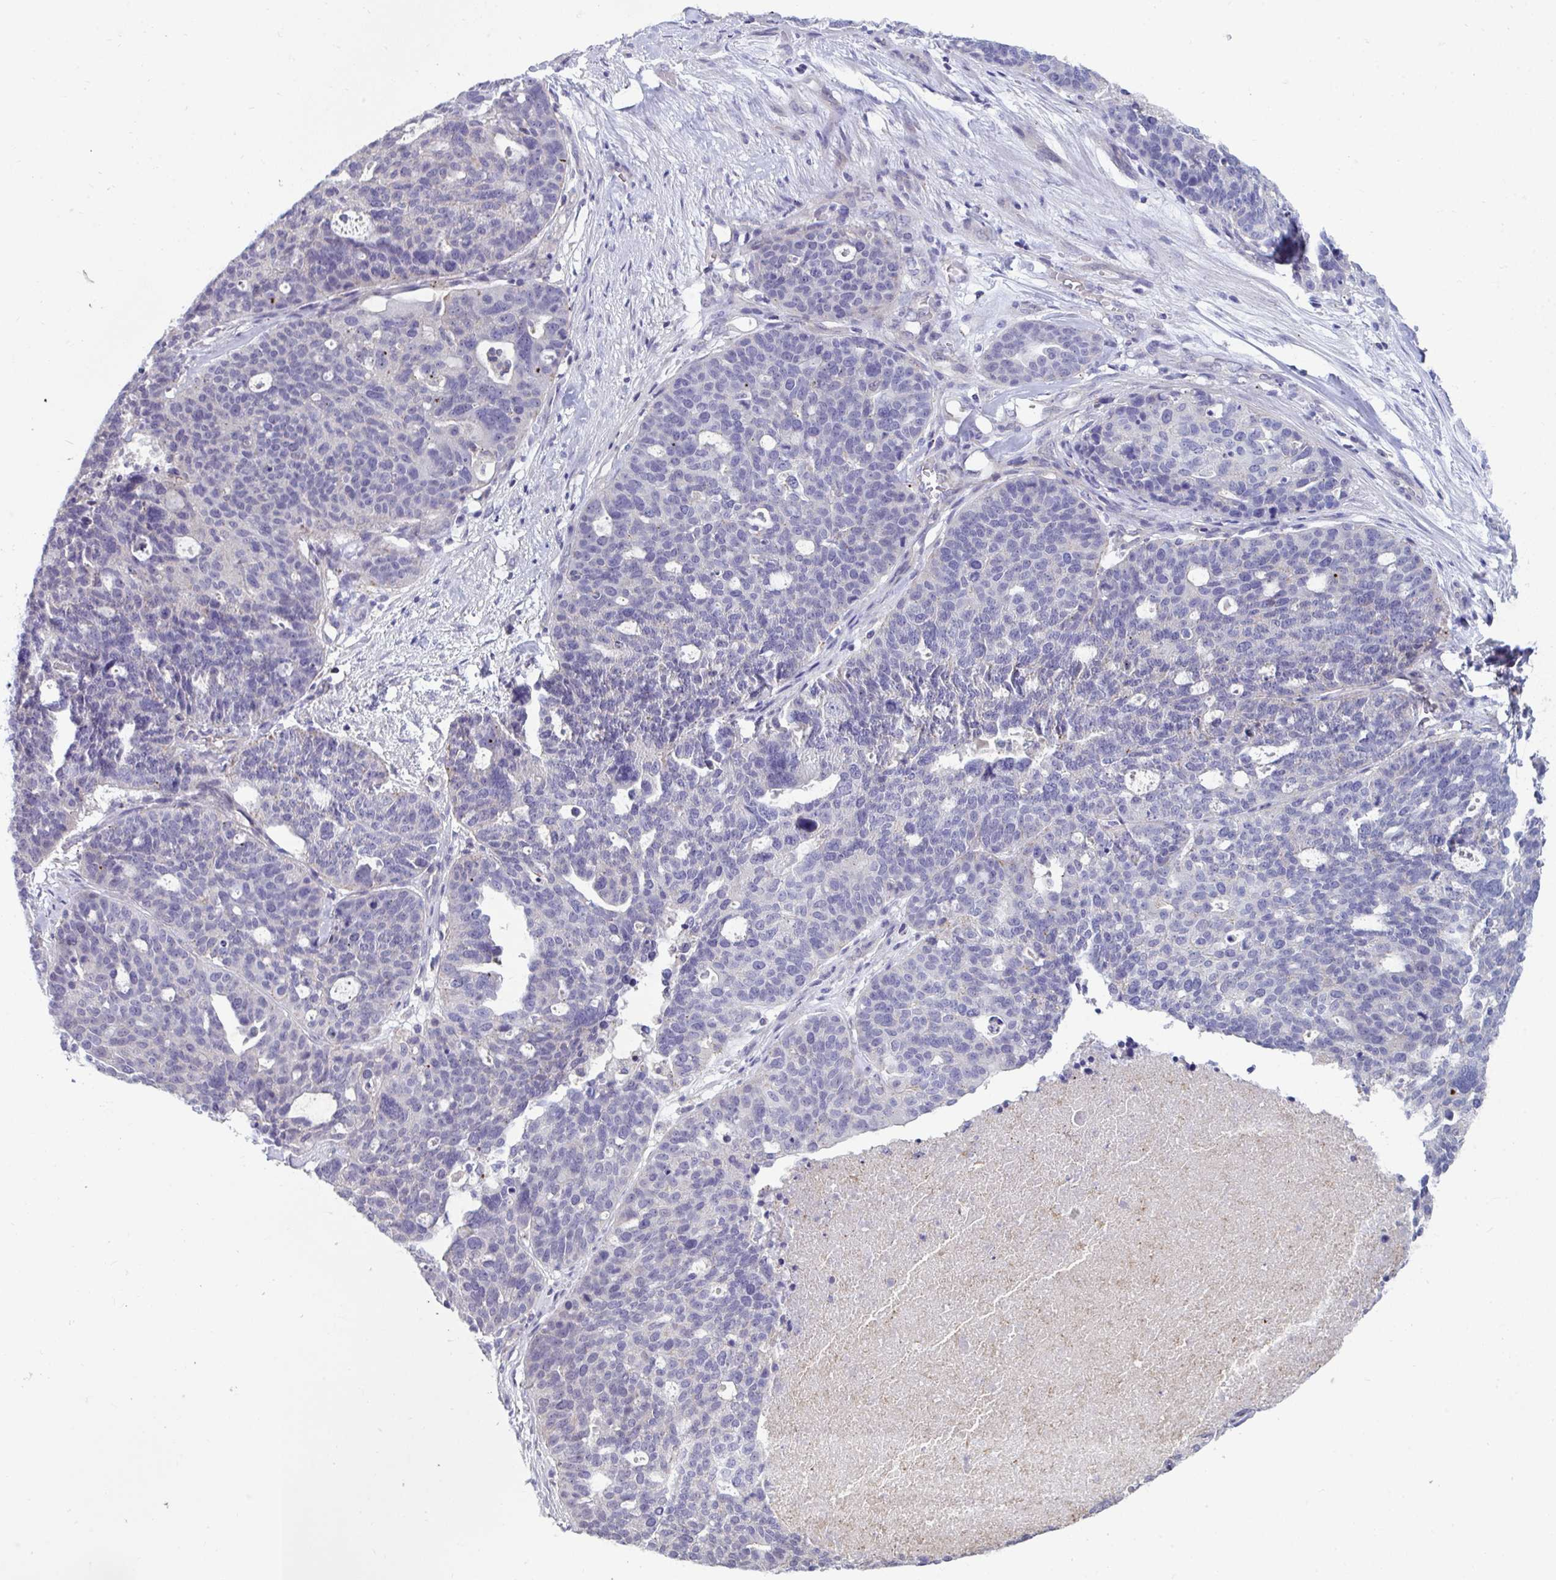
{"staining": {"intensity": "negative", "quantity": "none", "location": "none"}, "tissue": "ovarian cancer", "cell_type": "Tumor cells", "image_type": "cancer", "snomed": [{"axis": "morphology", "description": "Cystadenocarcinoma, serous, NOS"}, {"axis": "topography", "description": "Ovary"}], "caption": "This photomicrograph is of ovarian cancer stained with immunohistochemistry (IHC) to label a protein in brown with the nuclei are counter-stained blue. There is no staining in tumor cells.", "gene": "IST1", "patient": {"sex": "female", "age": 59}}